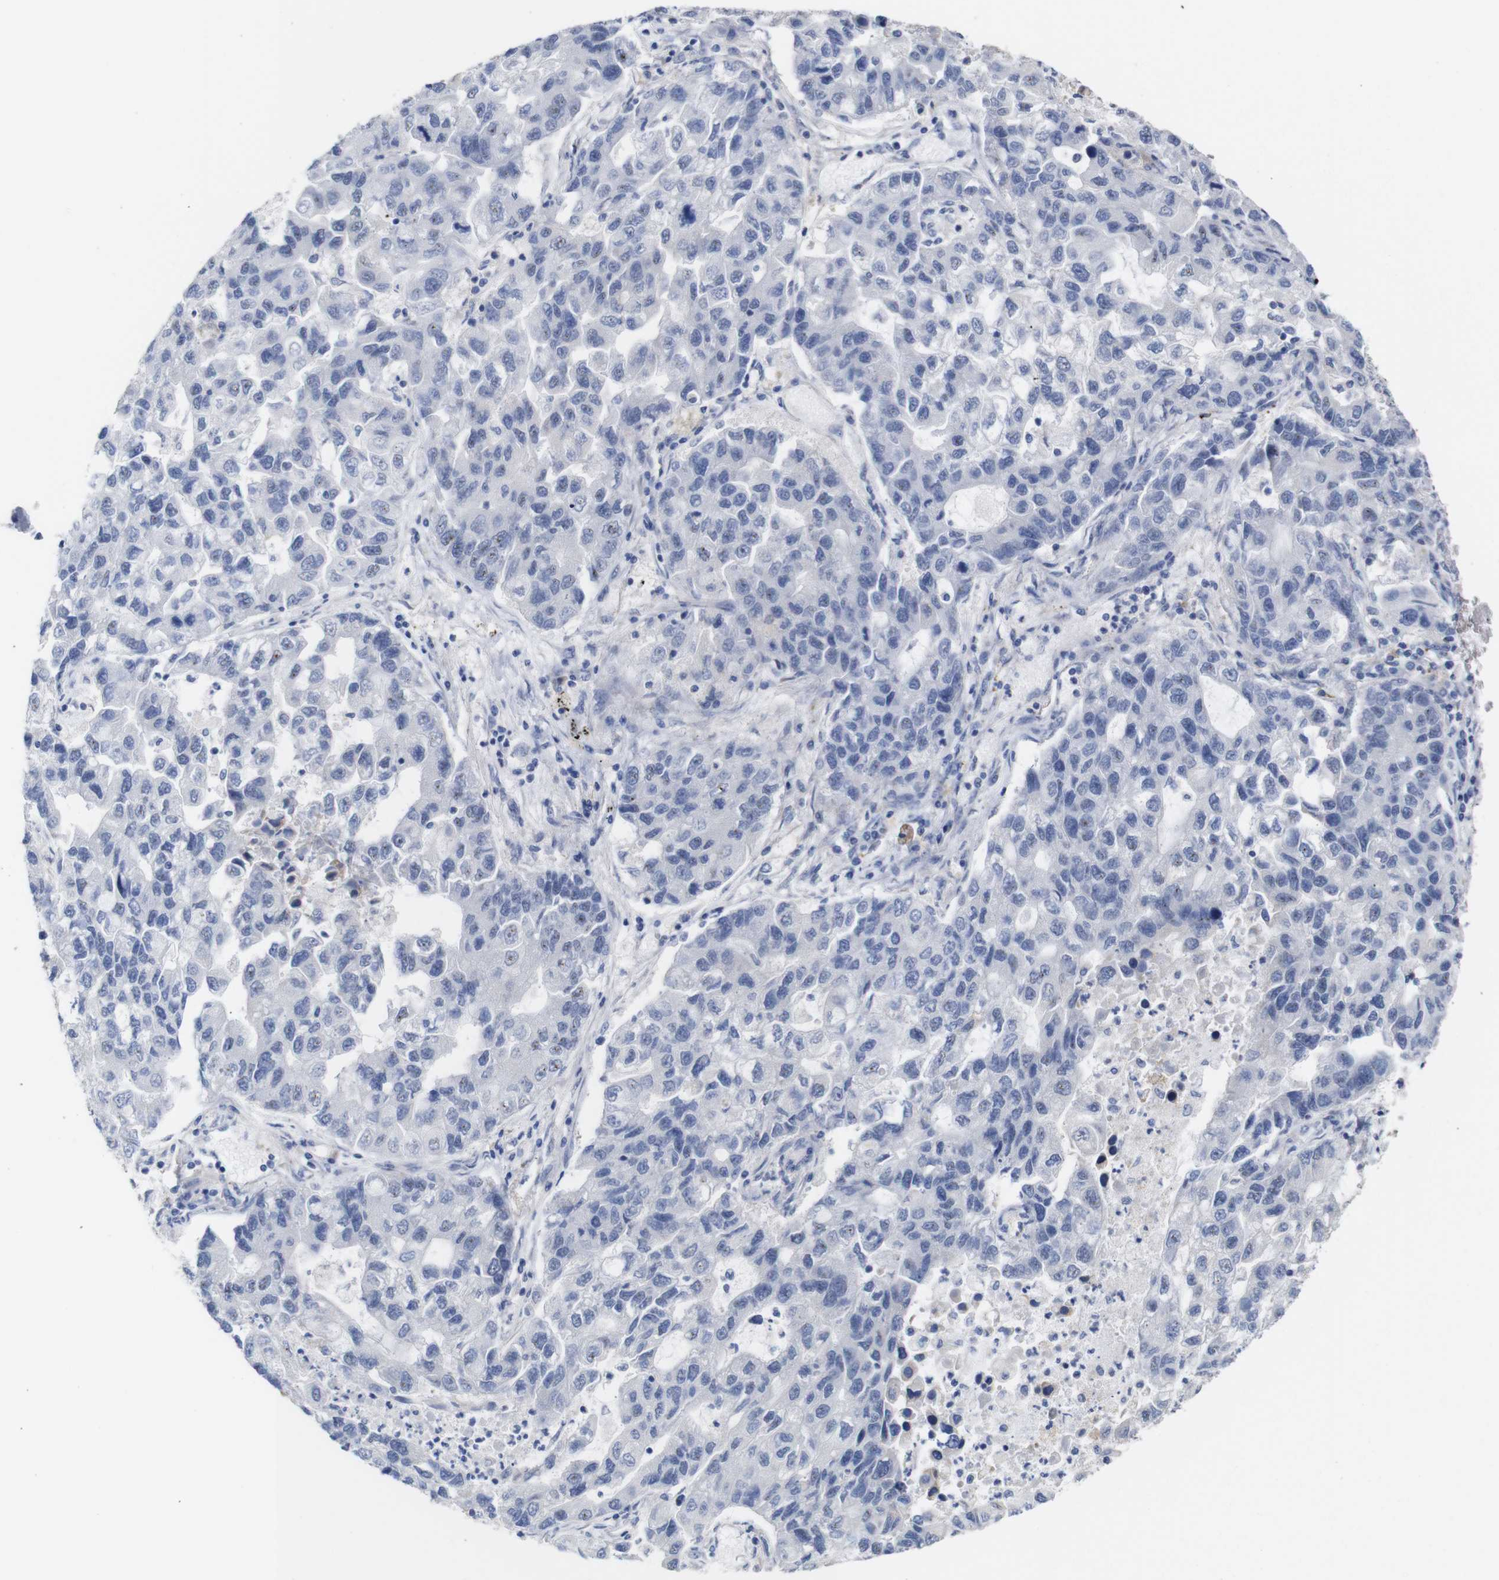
{"staining": {"intensity": "negative", "quantity": "none", "location": "none"}, "tissue": "lung cancer", "cell_type": "Tumor cells", "image_type": "cancer", "snomed": [{"axis": "morphology", "description": "Adenocarcinoma, NOS"}, {"axis": "topography", "description": "Lung"}], "caption": "A micrograph of human adenocarcinoma (lung) is negative for staining in tumor cells.", "gene": "TCEAL9", "patient": {"sex": "female", "age": 51}}